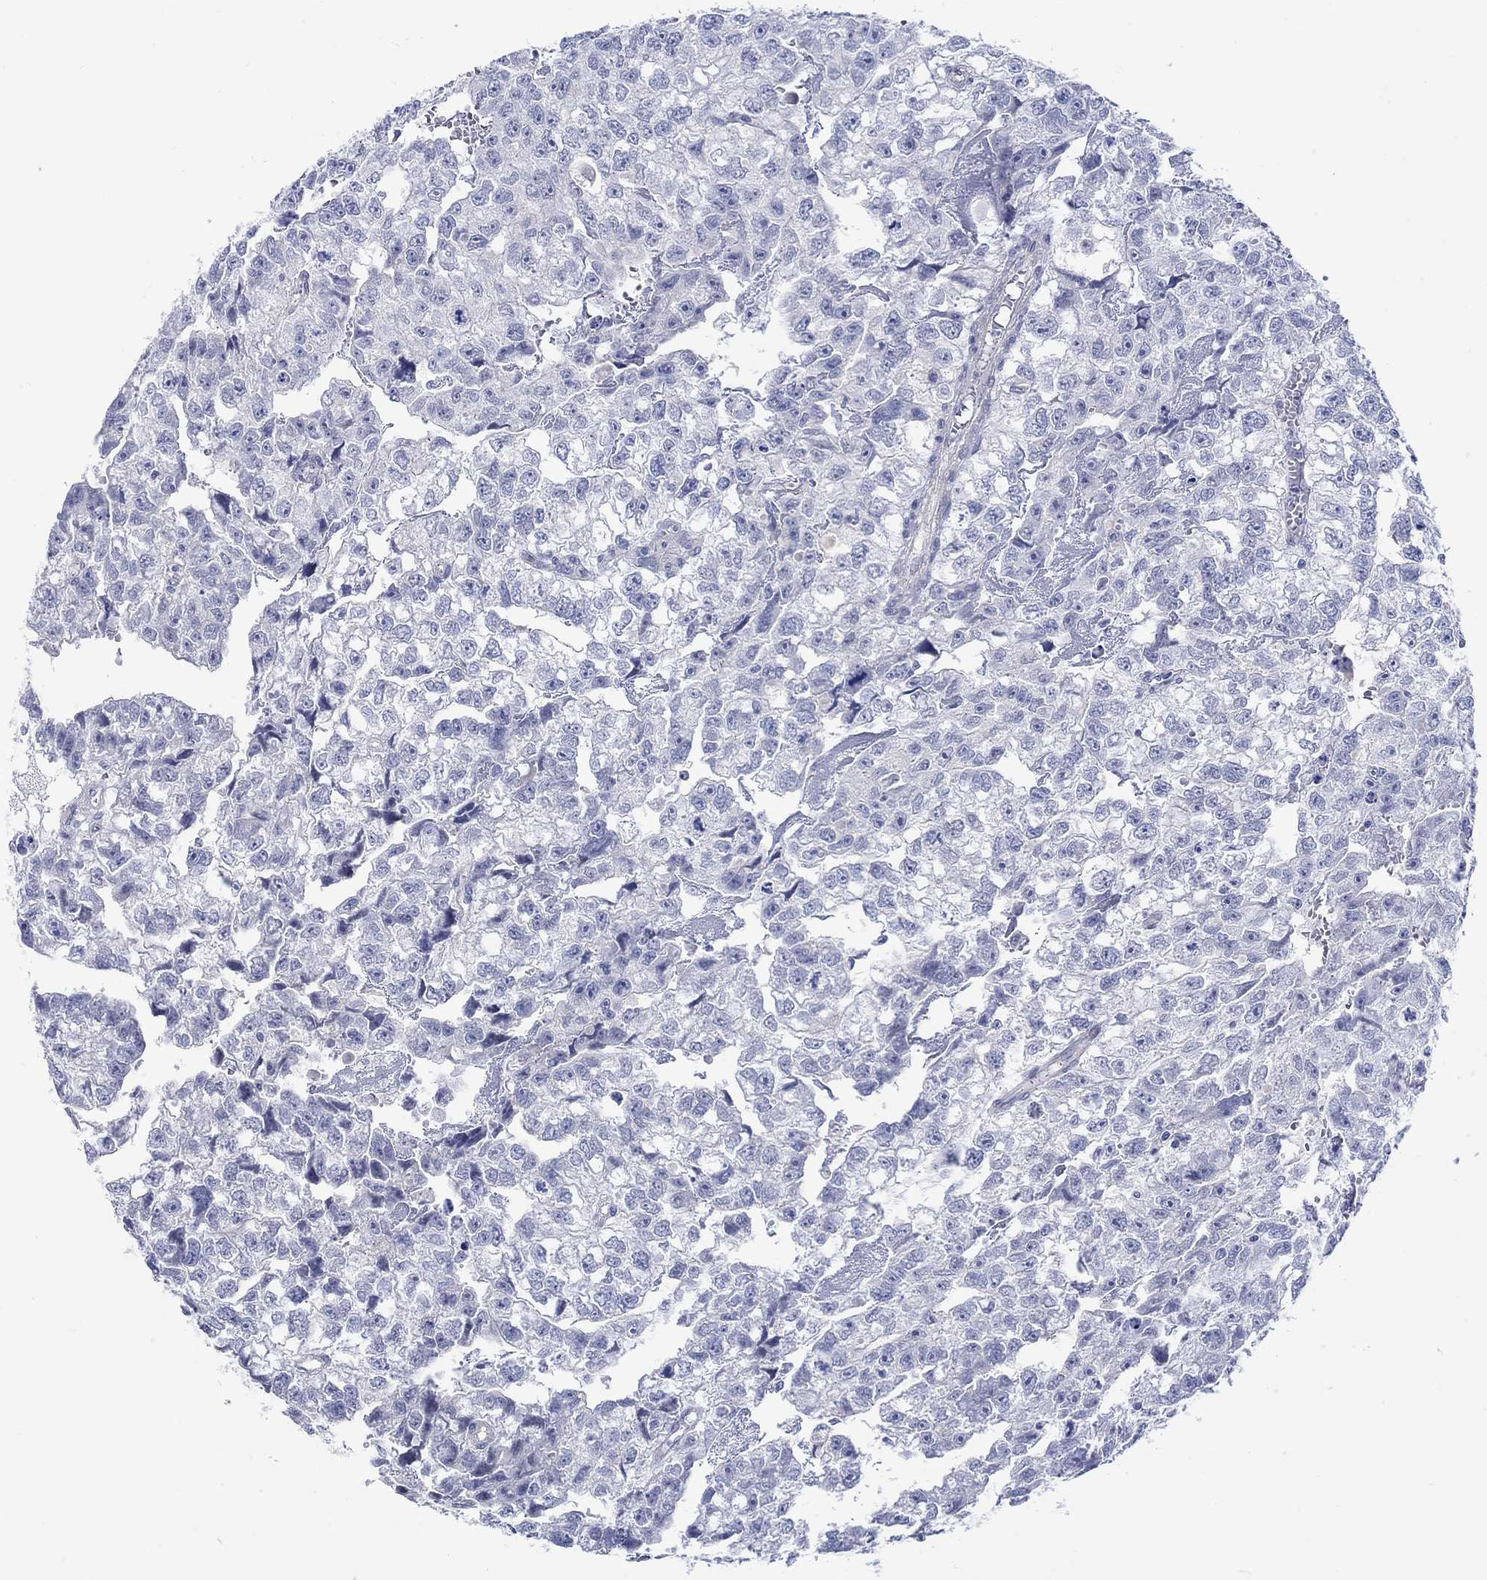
{"staining": {"intensity": "negative", "quantity": "none", "location": "none"}, "tissue": "testis cancer", "cell_type": "Tumor cells", "image_type": "cancer", "snomed": [{"axis": "morphology", "description": "Carcinoma, Embryonal, NOS"}, {"axis": "morphology", "description": "Teratoma, malignant, NOS"}, {"axis": "topography", "description": "Testis"}], "caption": "Immunohistochemical staining of human testis cancer (embryonal carcinoma) shows no significant expression in tumor cells.", "gene": "KRT222", "patient": {"sex": "male", "age": 44}}